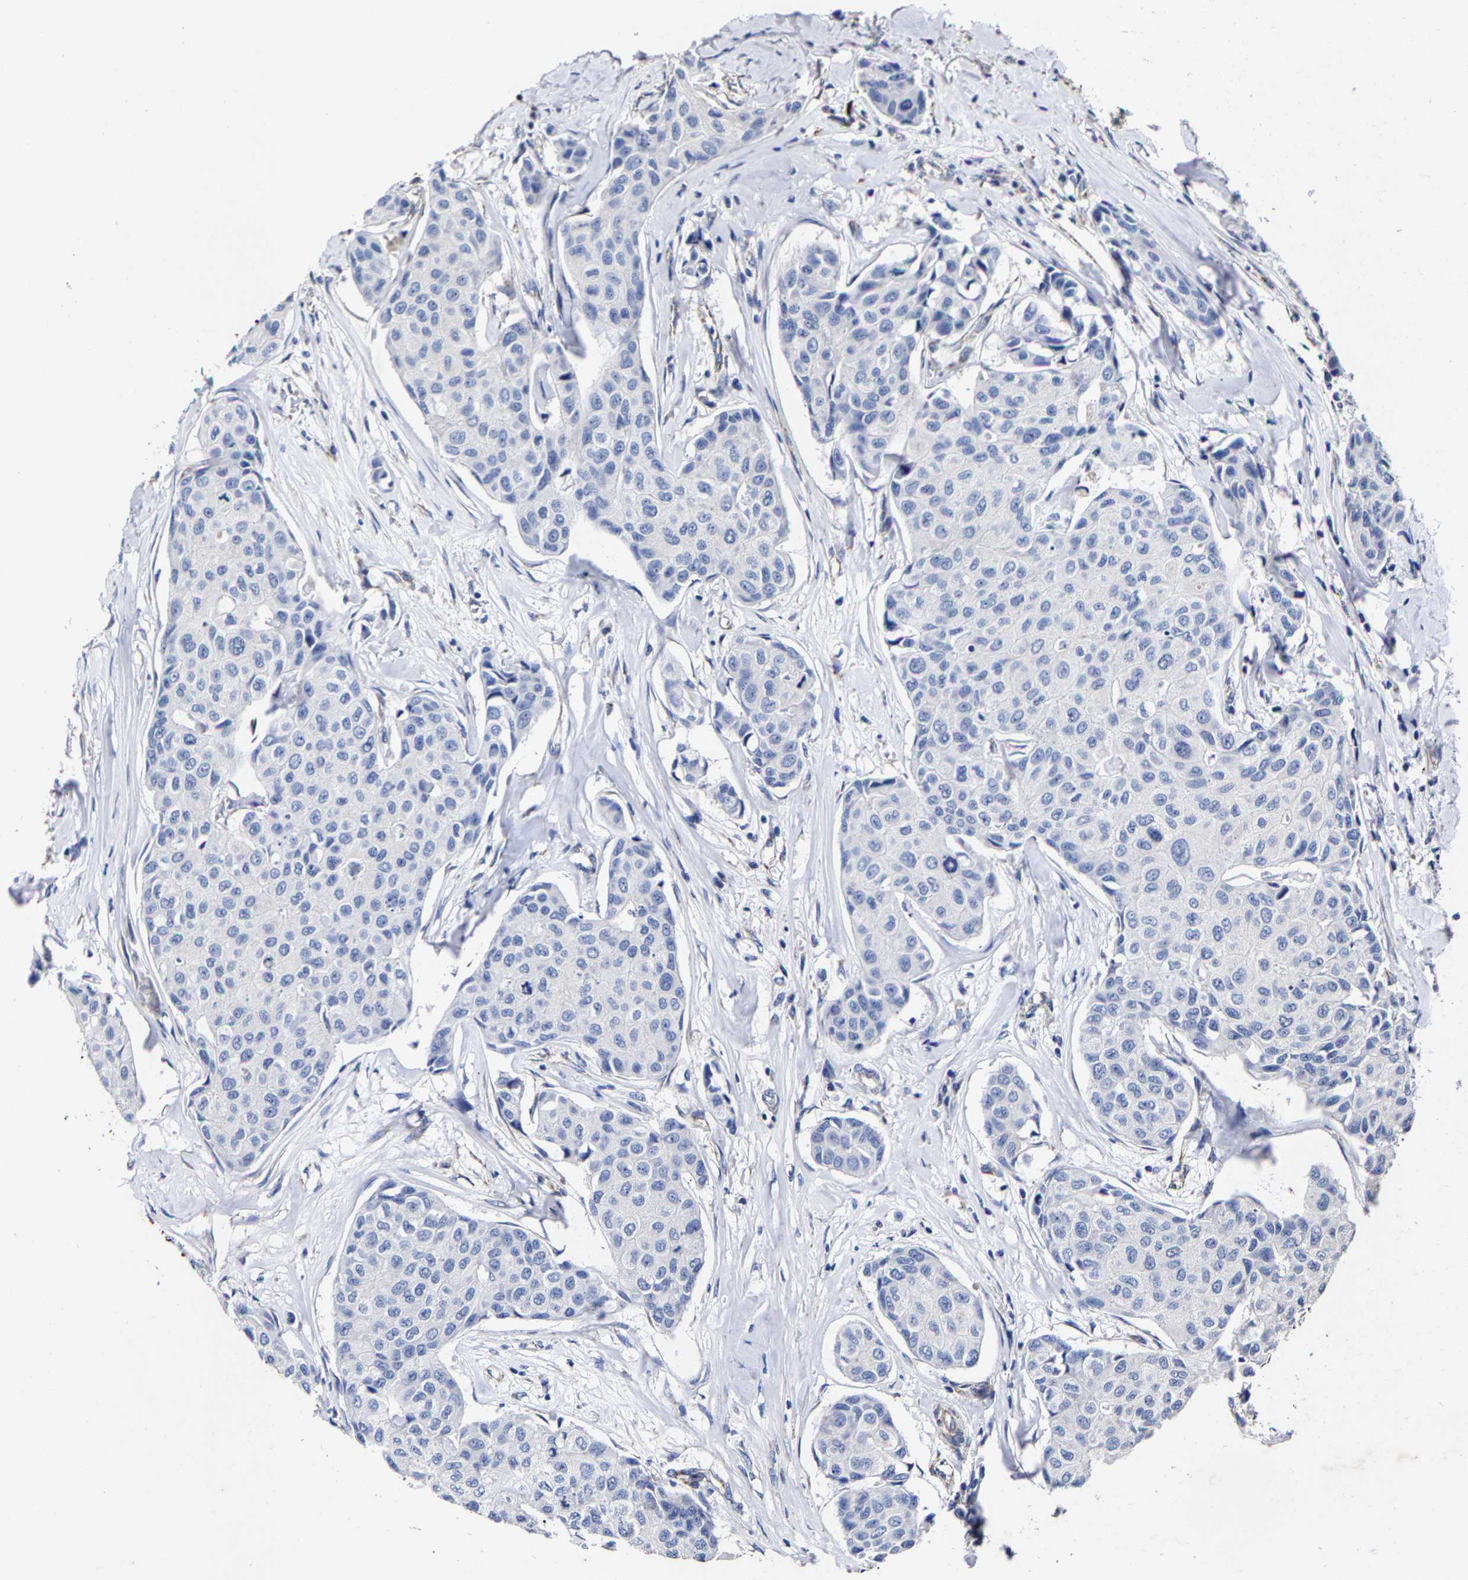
{"staining": {"intensity": "negative", "quantity": "none", "location": "none"}, "tissue": "breast cancer", "cell_type": "Tumor cells", "image_type": "cancer", "snomed": [{"axis": "morphology", "description": "Duct carcinoma"}, {"axis": "topography", "description": "Breast"}], "caption": "This is a micrograph of immunohistochemistry (IHC) staining of intraductal carcinoma (breast), which shows no expression in tumor cells.", "gene": "AASS", "patient": {"sex": "female", "age": 80}}